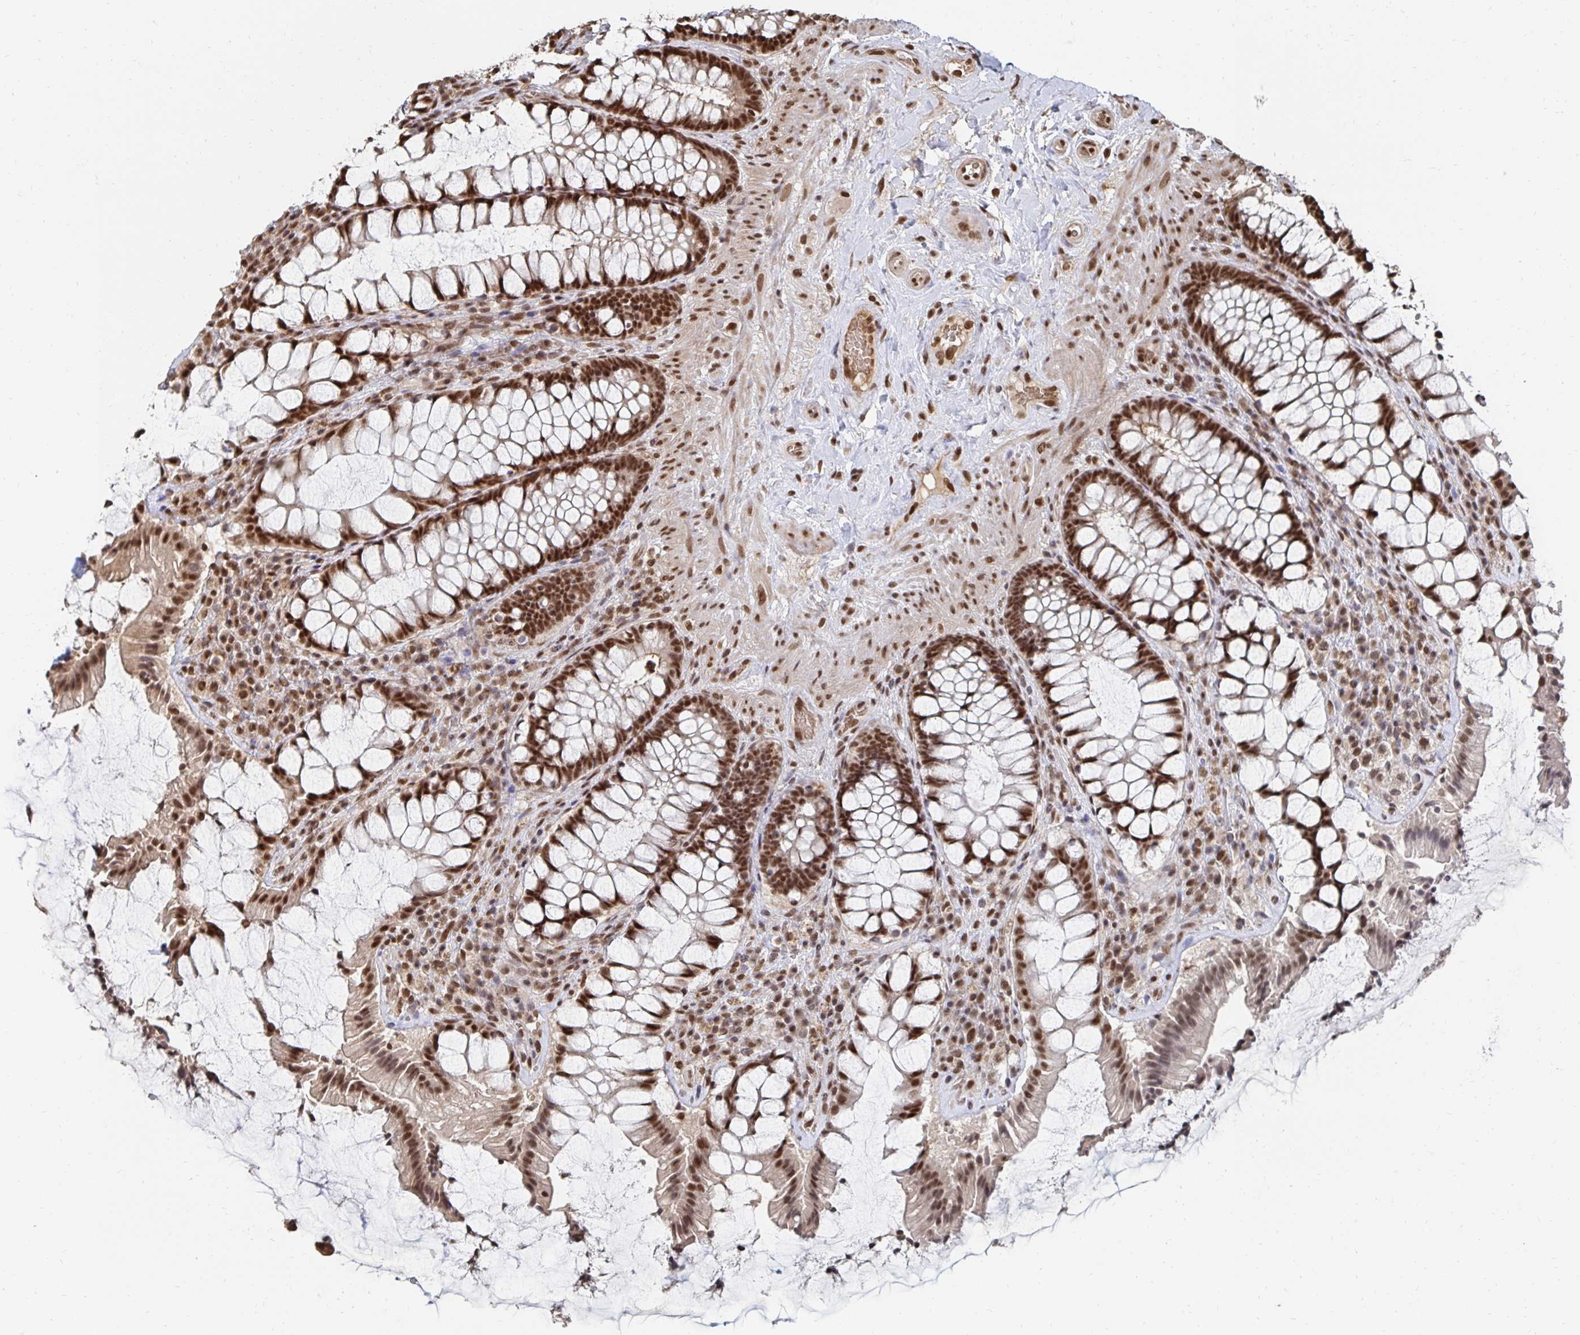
{"staining": {"intensity": "strong", "quantity": ">75%", "location": "nuclear"}, "tissue": "rectum", "cell_type": "Glandular cells", "image_type": "normal", "snomed": [{"axis": "morphology", "description": "Normal tissue, NOS"}, {"axis": "topography", "description": "Rectum"}], "caption": "Immunohistochemistry (IHC) photomicrograph of unremarkable rectum stained for a protein (brown), which shows high levels of strong nuclear positivity in approximately >75% of glandular cells.", "gene": "GTF3C6", "patient": {"sex": "female", "age": 58}}